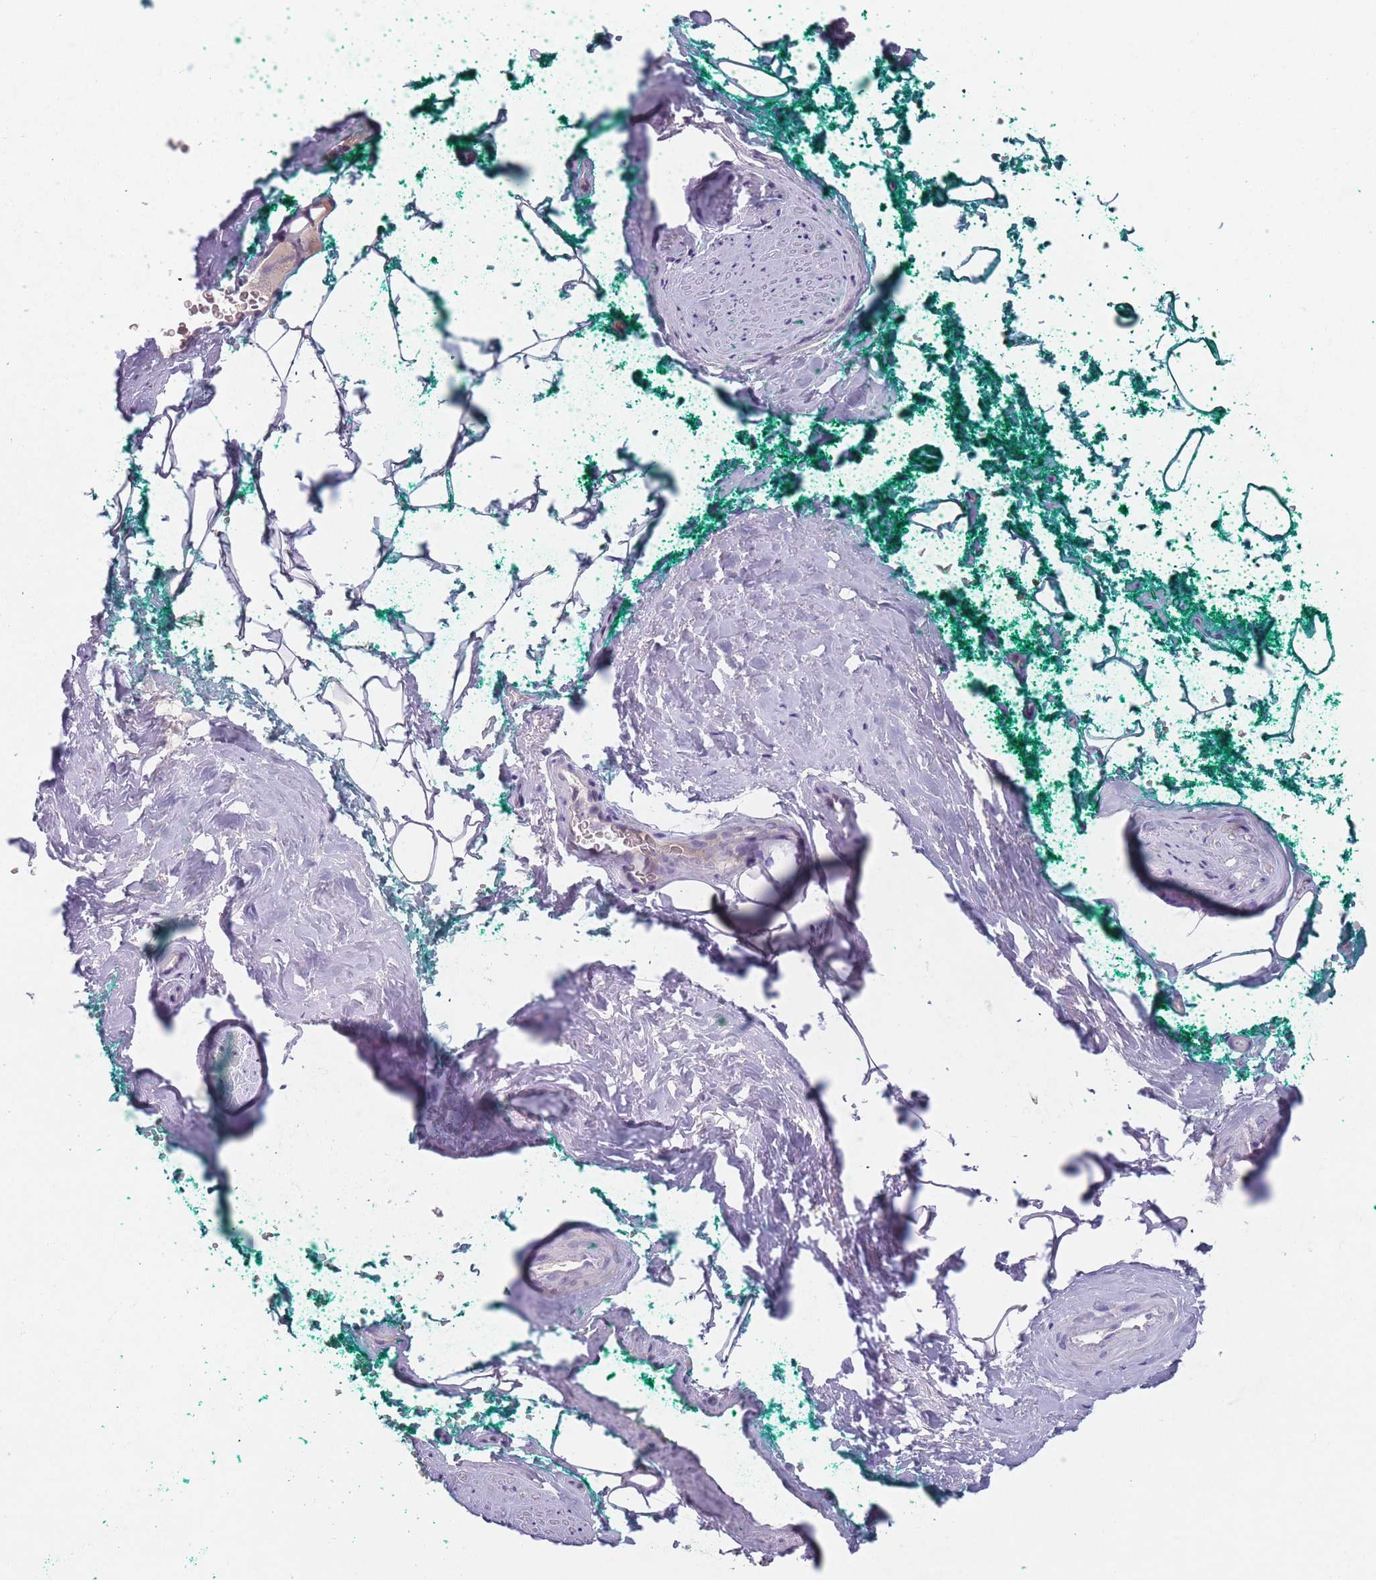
{"staining": {"intensity": "negative", "quantity": "none", "location": "none"}, "tissue": "adipose tissue", "cell_type": "Adipocytes", "image_type": "normal", "snomed": [{"axis": "morphology", "description": "Normal tissue, NOS"}, {"axis": "morphology", "description": "Adenocarcinoma, High grade"}, {"axis": "topography", "description": "Prostate"}, {"axis": "topography", "description": "Peripheral nerve tissue"}], "caption": "This is an immunohistochemistry (IHC) photomicrograph of unremarkable adipose tissue. There is no positivity in adipocytes.", "gene": "PEX7", "patient": {"sex": "male", "age": 68}}